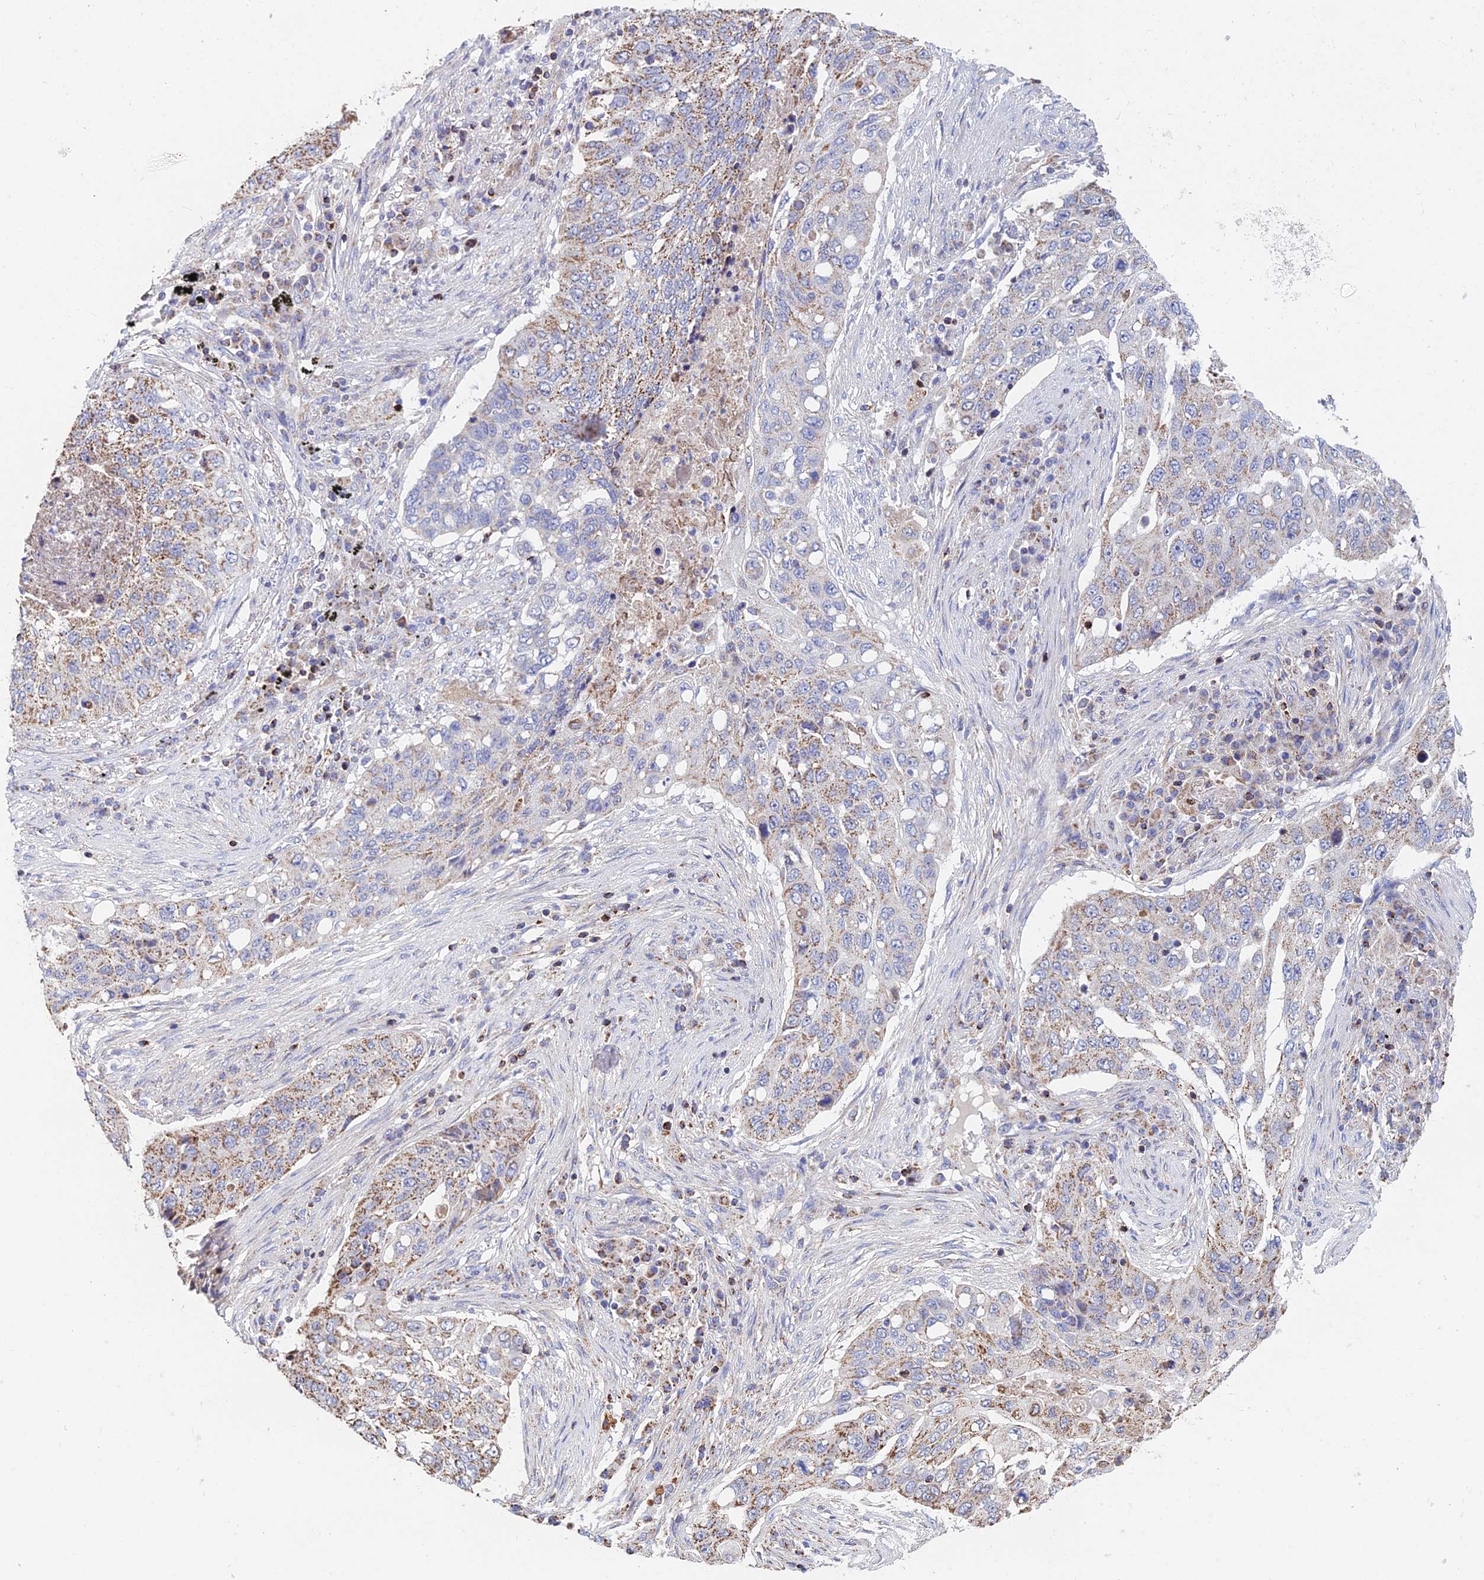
{"staining": {"intensity": "moderate", "quantity": "25%-75%", "location": "cytoplasmic/membranous"}, "tissue": "lung cancer", "cell_type": "Tumor cells", "image_type": "cancer", "snomed": [{"axis": "morphology", "description": "Squamous cell carcinoma, NOS"}, {"axis": "topography", "description": "Lung"}], "caption": "Immunohistochemical staining of human lung cancer (squamous cell carcinoma) shows medium levels of moderate cytoplasmic/membranous staining in approximately 25%-75% of tumor cells.", "gene": "SPOCK2", "patient": {"sex": "female", "age": 63}}